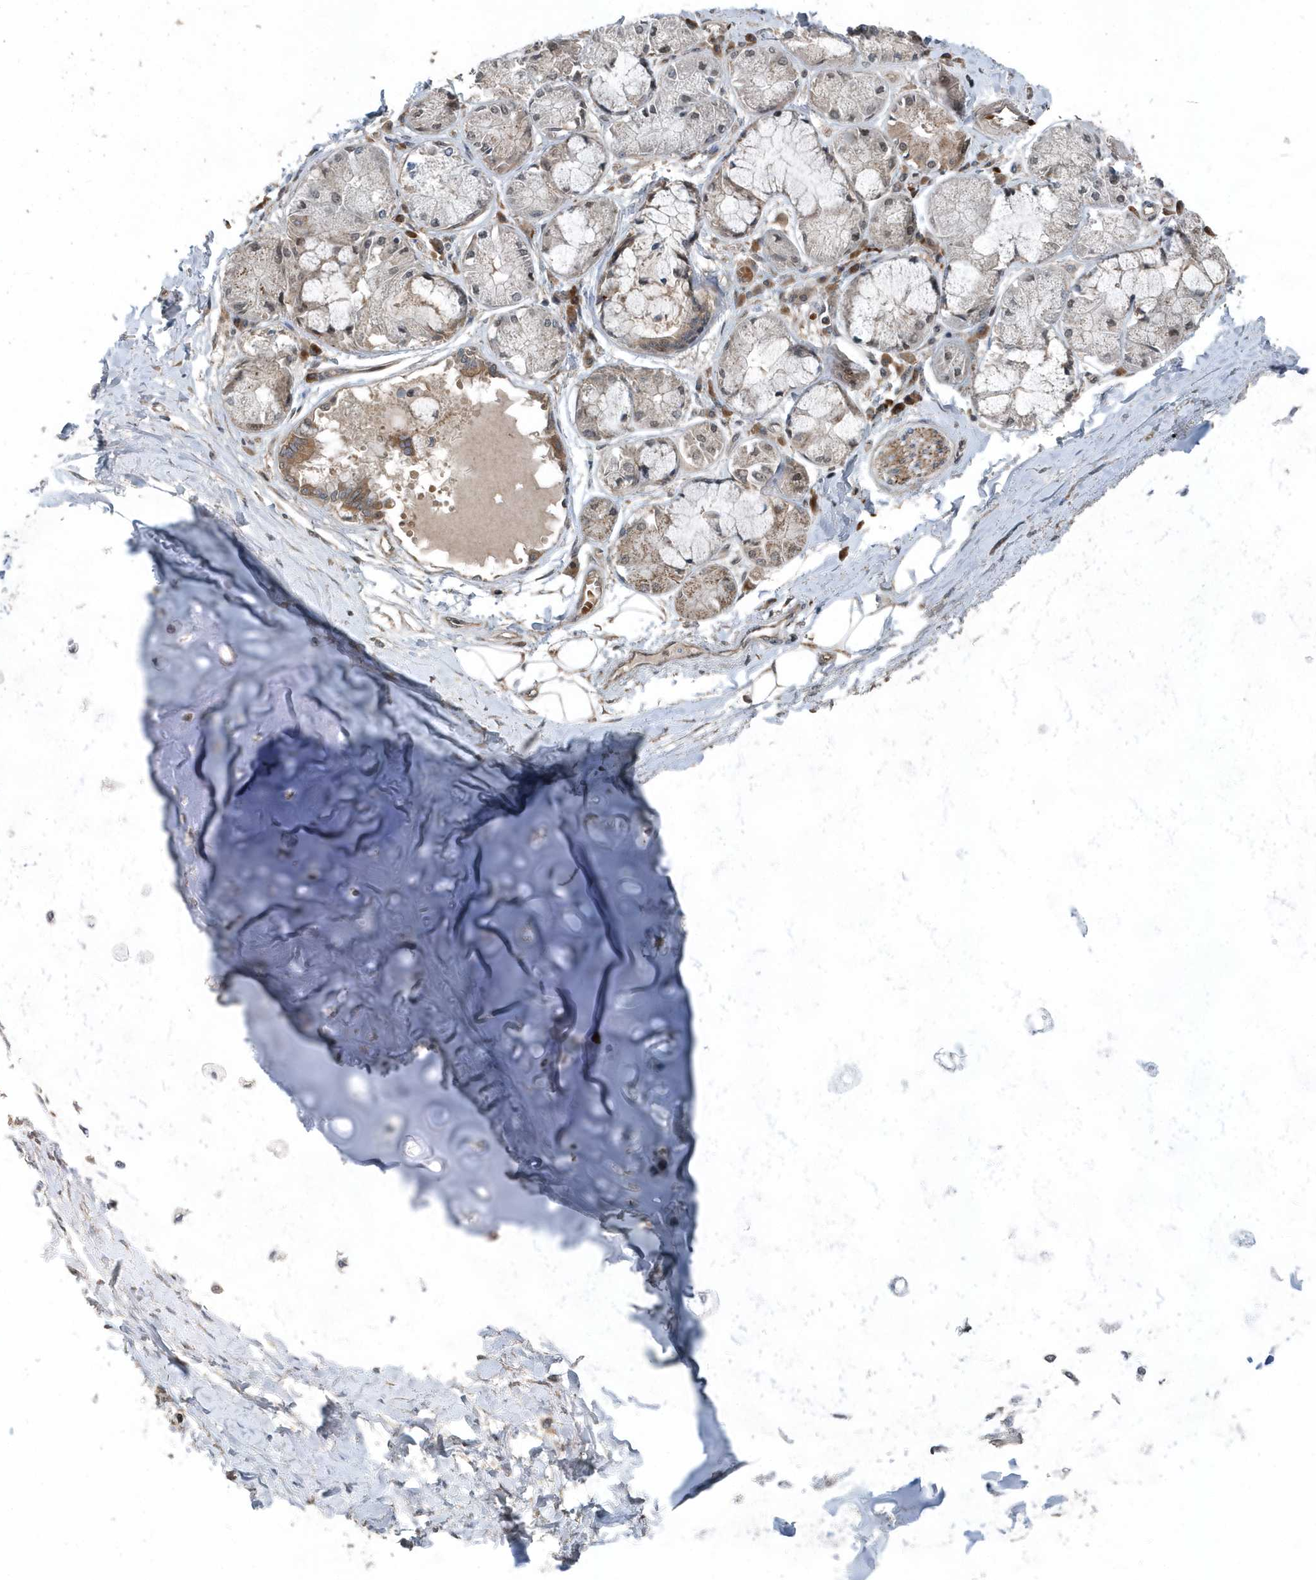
{"staining": {"intensity": "negative", "quantity": "none", "location": "none"}, "tissue": "adipose tissue", "cell_type": "Adipocytes", "image_type": "normal", "snomed": [{"axis": "morphology", "description": "Normal tissue, NOS"}, {"axis": "topography", "description": "Cartilage tissue"}, {"axis": "topography", "description": "Bronchus"}, {"axis": "topography", "description": "Lung"}, {"axis": "topography", "description": "Peripheral nerve tissue"}], "caption": "This micrograph is of normal adipose tissue stained with immunohistochemistry to label a protein in brown with the nuclei are counter-stained blue. There is no positivity in adipocytes.", "gene": "QTRT2", "patient": {"sex": "female", "age": 49}}